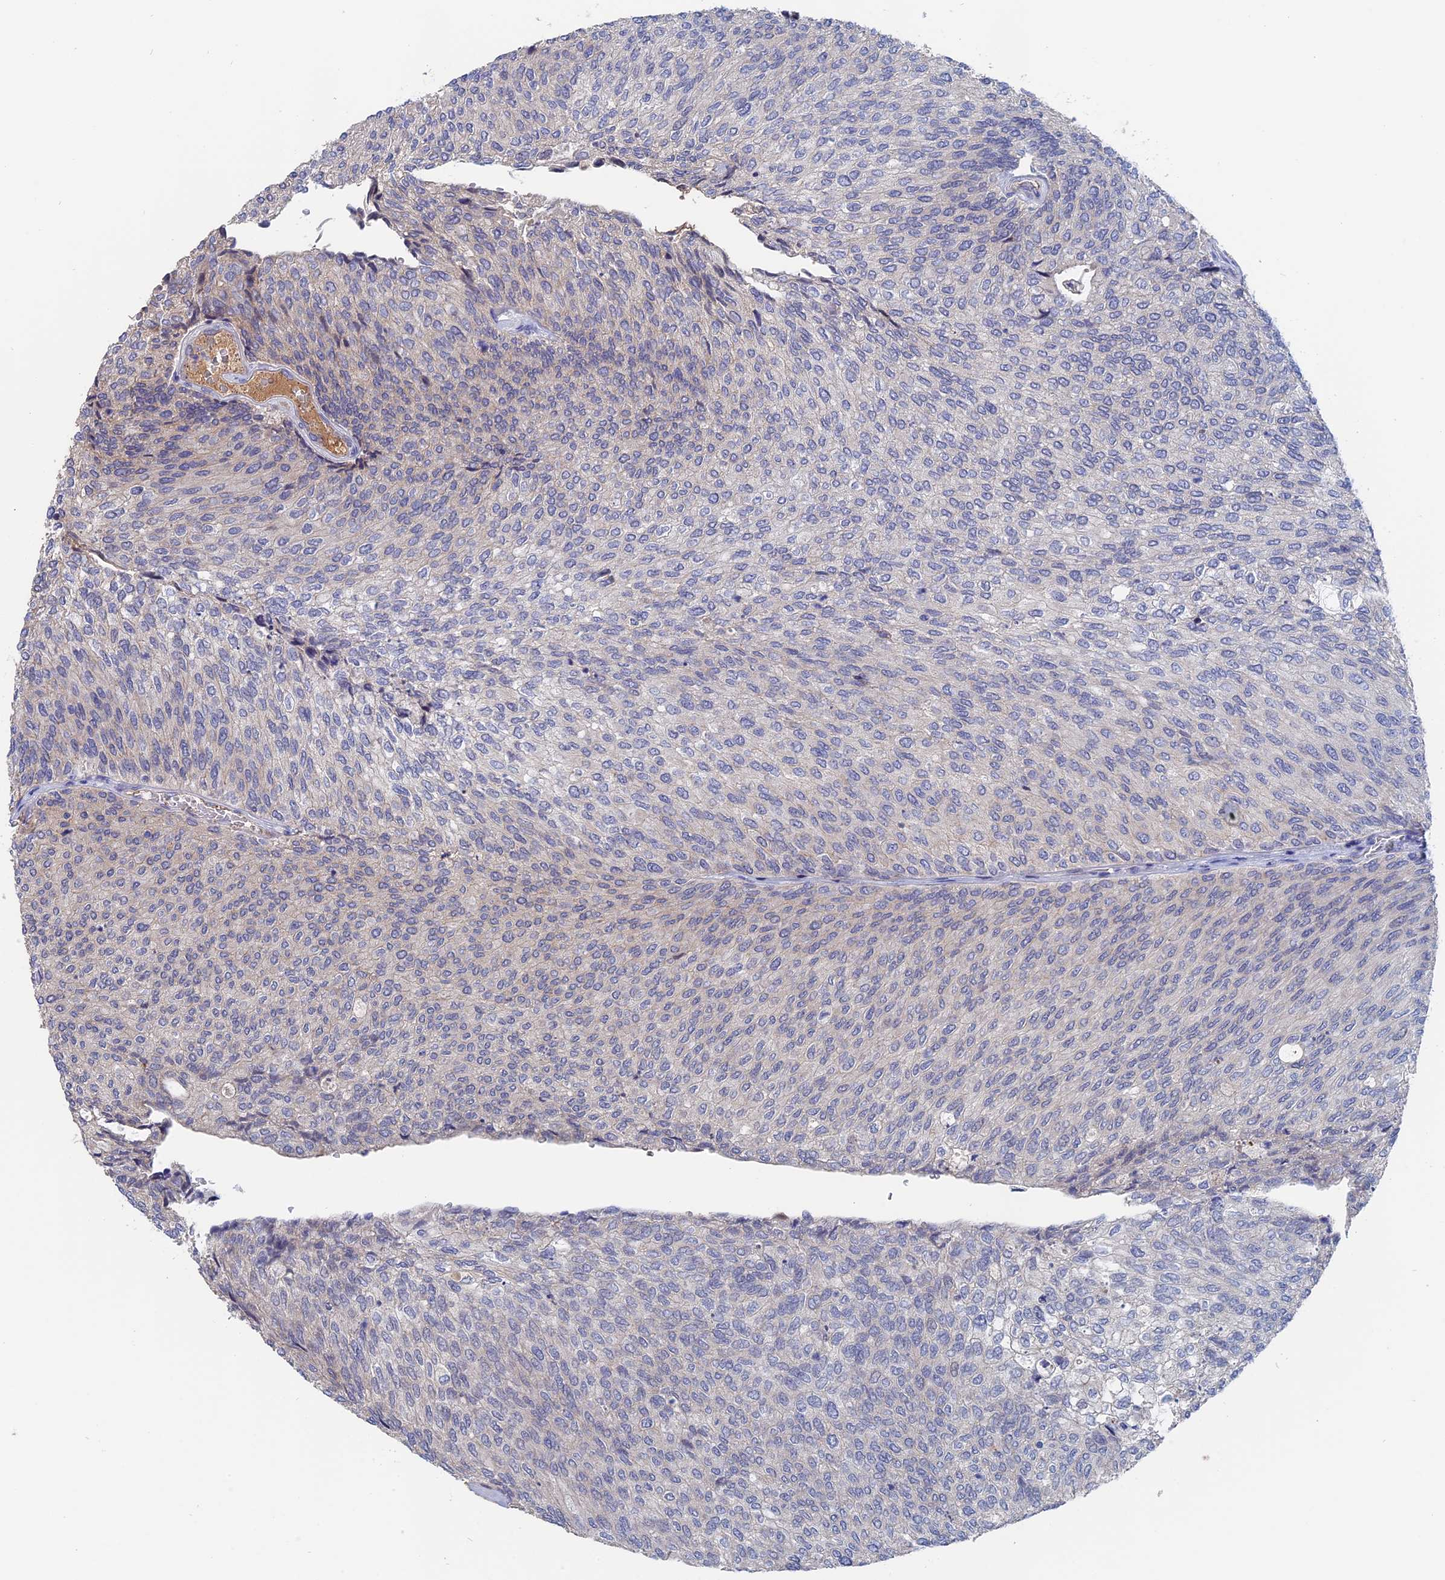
{"staining": {"intensity": "negative", "quantity": "none", "location": "none"}, "tissue": "urothelial cancer", "cell_type": "Tumor cells", "image_type": "cancer", "snomed": [{"axis": "morphology", "description": "Urothelial carcinoma, Low grade"}, {"axis": "topography", "description": "Urinary bladder"}], "caption": "Immunohistochemistry of low-grade urothelial carcinoma exhibits no positivity in tumor cells.", "gene": "SLC33A1", "patient": {"sex": "female", "age": 79}}